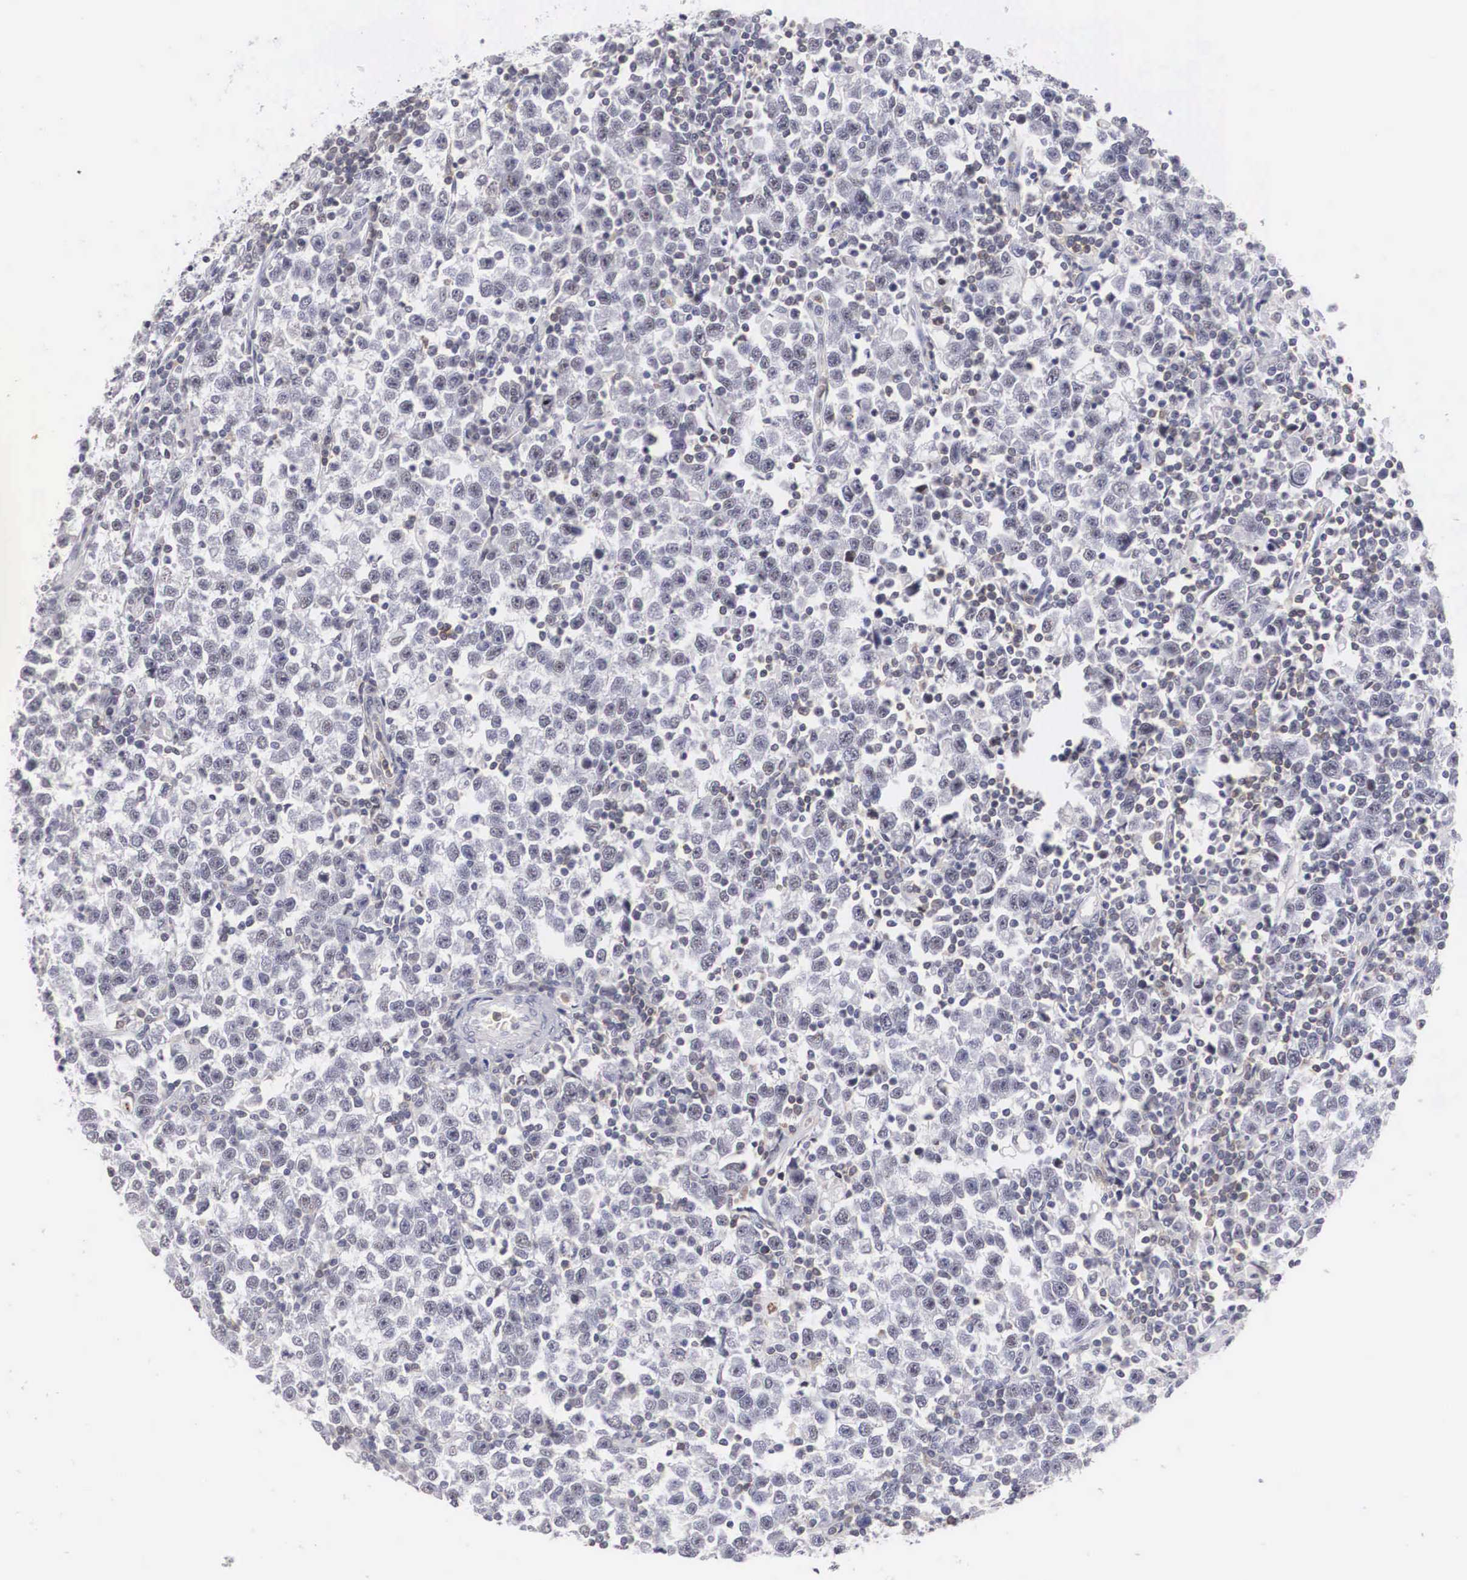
{"staining": {"intensity": "negative", "quantity": "none", "location": "none"}, "tissue": "testis cancer", "cell_type": "Tumor cells", "image_type": "cancer", "snomed": [{"axis": "morphology", "description": "Seminoma, NOS"}, {"axis": "topography", "description": "Testis"}], "caption": "This is an immunohistochemistry (IHC) micrograph of testis cancer. There is no positivity in tumor cells.", "gene": "FAM47A", "patient": {"sex": "male", "age": 43}}